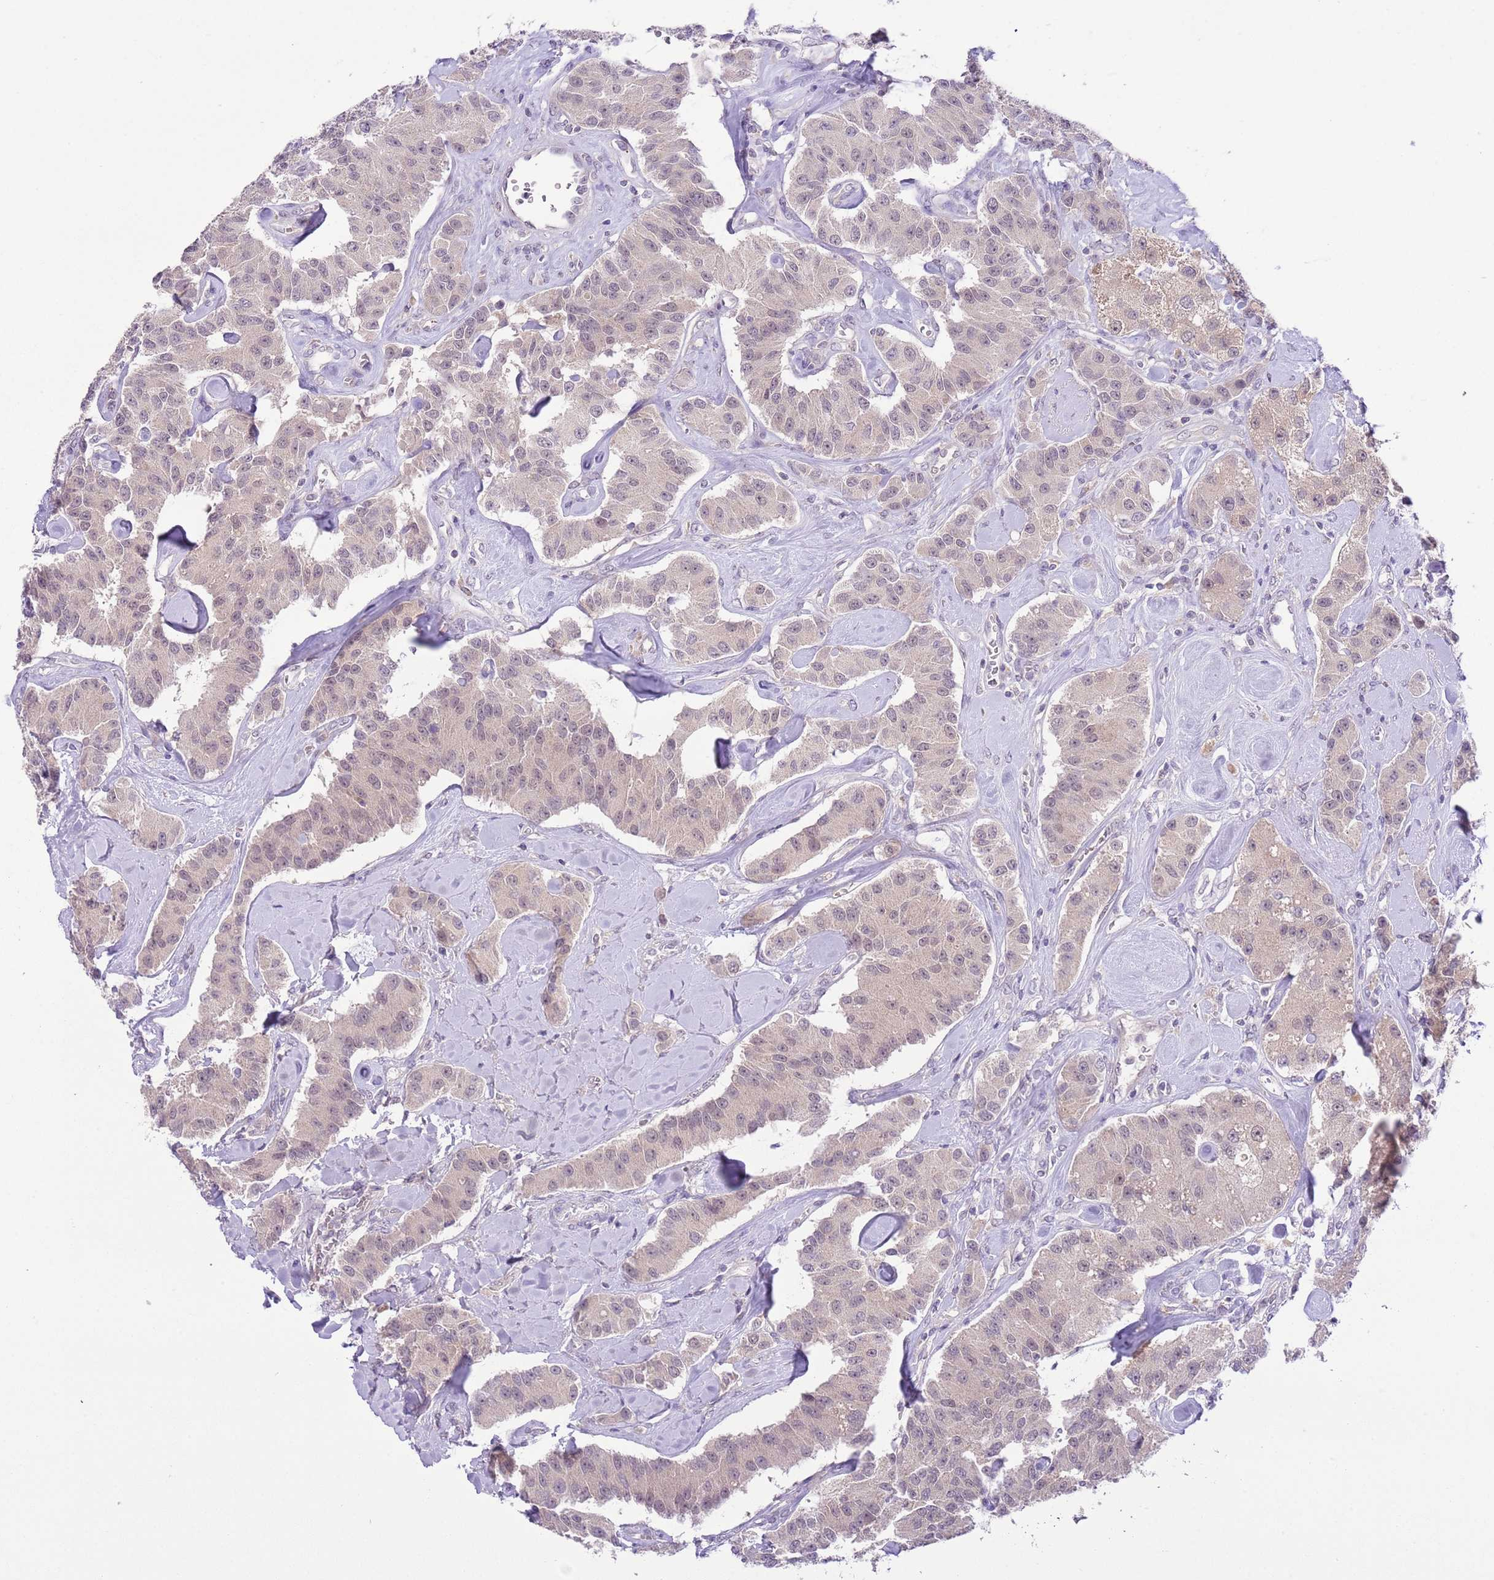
{"staining": {"intensity": "negative", "quantity": "none", "location": "none"}, "tissue": "carcinoid", "cell_type": "Tumor cells", "image_type": "cancer", "snomed": [{"axis": "morphology", "description": "Carcinoid, malignant, NOS"}, {"axis": "topography", "description": "Pancreas"}], "caption": "Immunohistochemistry image of human malignant carcinoid stained for a protein (brown), which reveals no positivity in tumor cells. Nuclei are stained in blue.", "gene": "GALK2", "patient": {"sex": "male", "age": 41}}